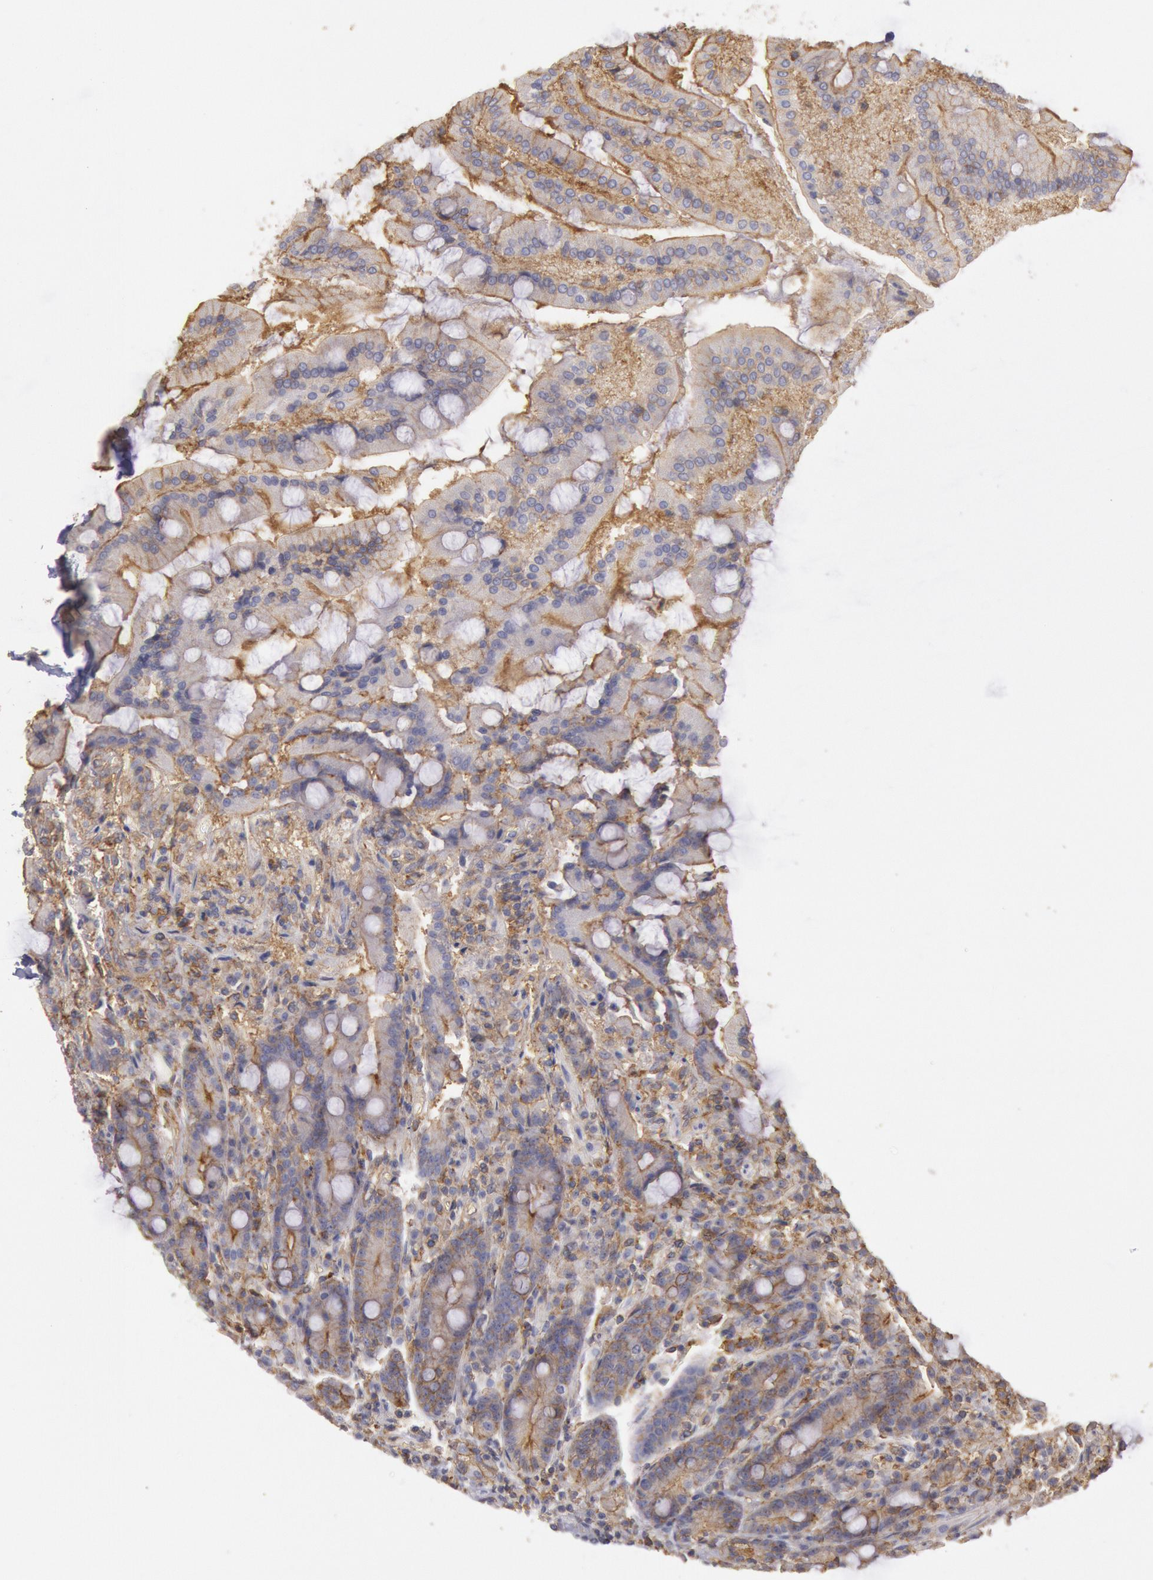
{"staining": {"intensity": "moderate", "quantity": ">75%", "location": "cytoplasmic/membranous"}, "tissue": "duodenum", "cell_type": "Glandular cells", "image_type": "normal", "snomed": [{"axis": "morphology", "description": "Normal tissue, NOS"}, {"axis": "topography", "description": "Duodenum"}], "caption": "Immunohistochemistry (DAB (3,3'-diaminobenzidine)) staining of unremarkable human duodenum exhibits moderate cytoplasmic/membranous protein expression in about >75% of glandular cells. The staining was performed using DAB (3,3'-diaminobenzidine) to visualize the protein expression in brown, while the nuclei were stained in blue with hematoxylin (Magnification: 20x).", "gene": "SNAP23", "patient": {"sex": "female", "age": 64}}